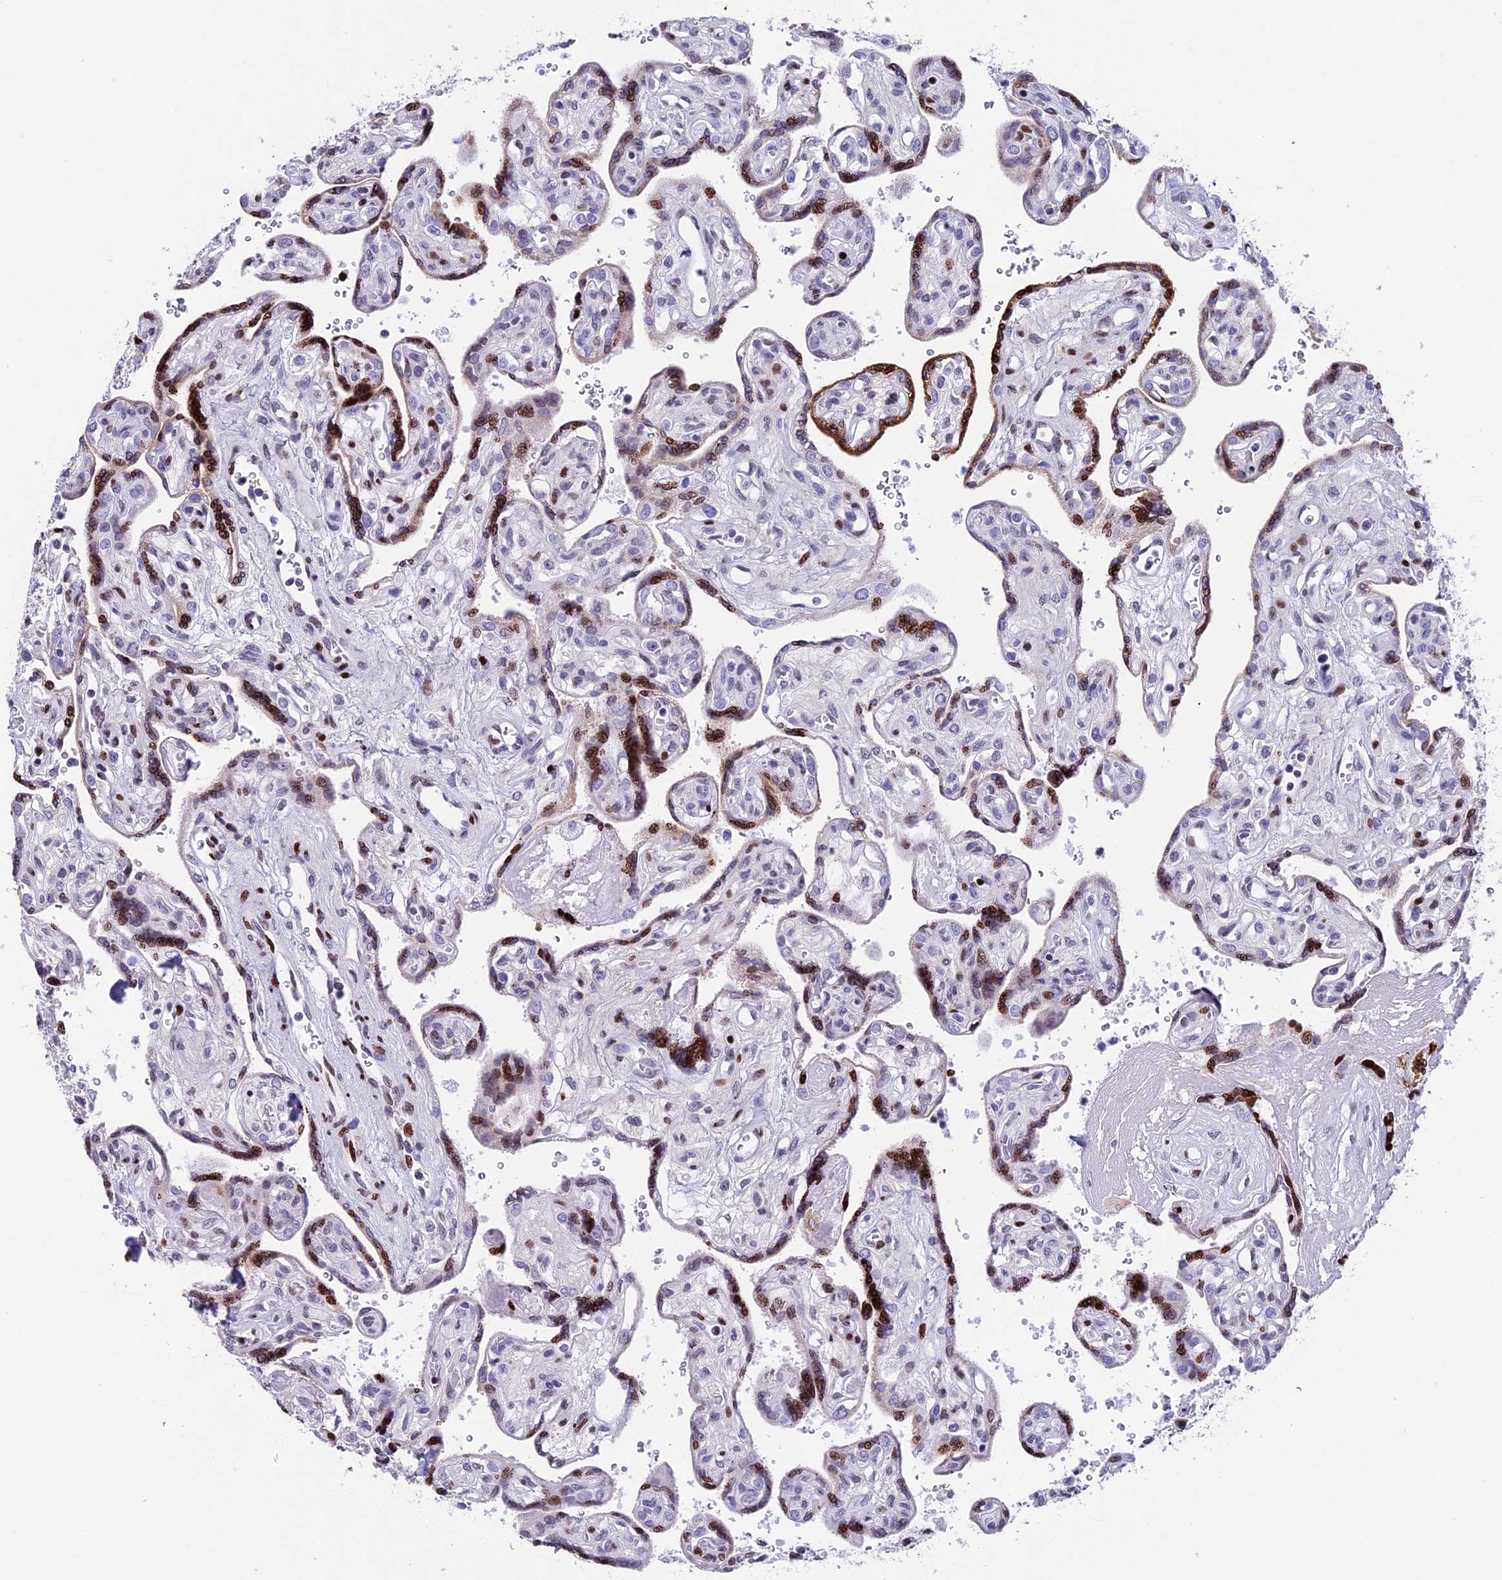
{"staining": {"intensity": "moderate", "quantity": "<25%", "location": "nuclear"}, "tissue": "placenta", "cell_type": "Decidual cells", "image_type": "normal", "snomed": [{"axis": "morphology", "description": "Normal tissue, NOS"}, {"axis": "topography", "description": "Placenta"}], "caption": "Human placenta stained for a protein (brown) exhibits moderate nuclear positive positivity in approximately <25% of decidual cells.", "gene": "BTBD3", "patient": {"sex": "female", "age": 39}}